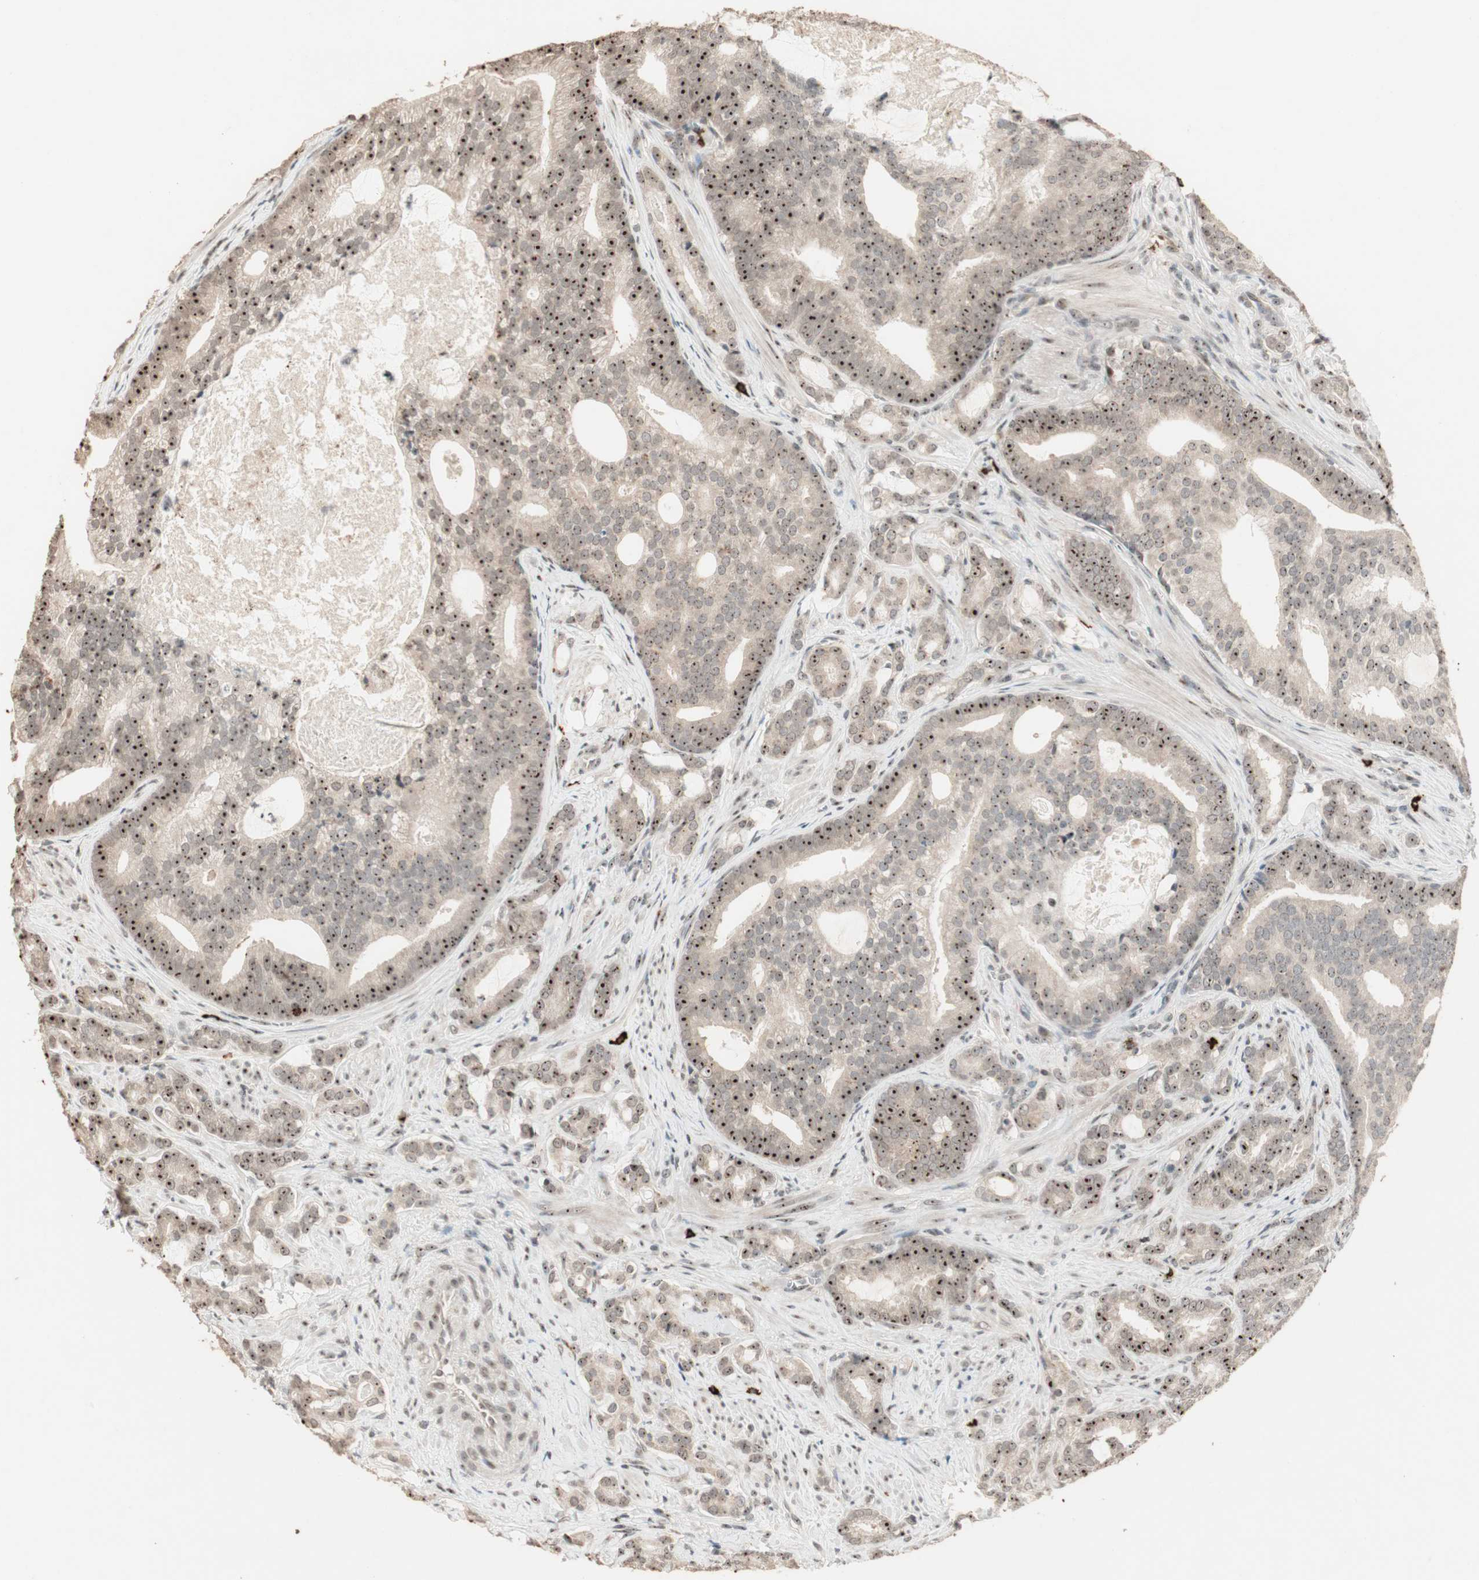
{"staining": {"intensity": "strong", "quantity": ">75%", "location": "nuclear"}, "tissue": "prostate cancer", "cell_type": "Tumor cells", "image_type": "cancer", "snomed": [{"axis": "morphology", "description": "Adenocarcinoma, Low grade"}, {"axis": "topography", "description": "Prostate"}], "caption": "This is a micrograph of immunohistochemistry (IHC) staining of adenocarcinoma (low-grade) (prostate), which shows strong expression in the nuclear of tumor cells.", "gene": "ETV4", "patient": {"sex": "male", "age": 58}}